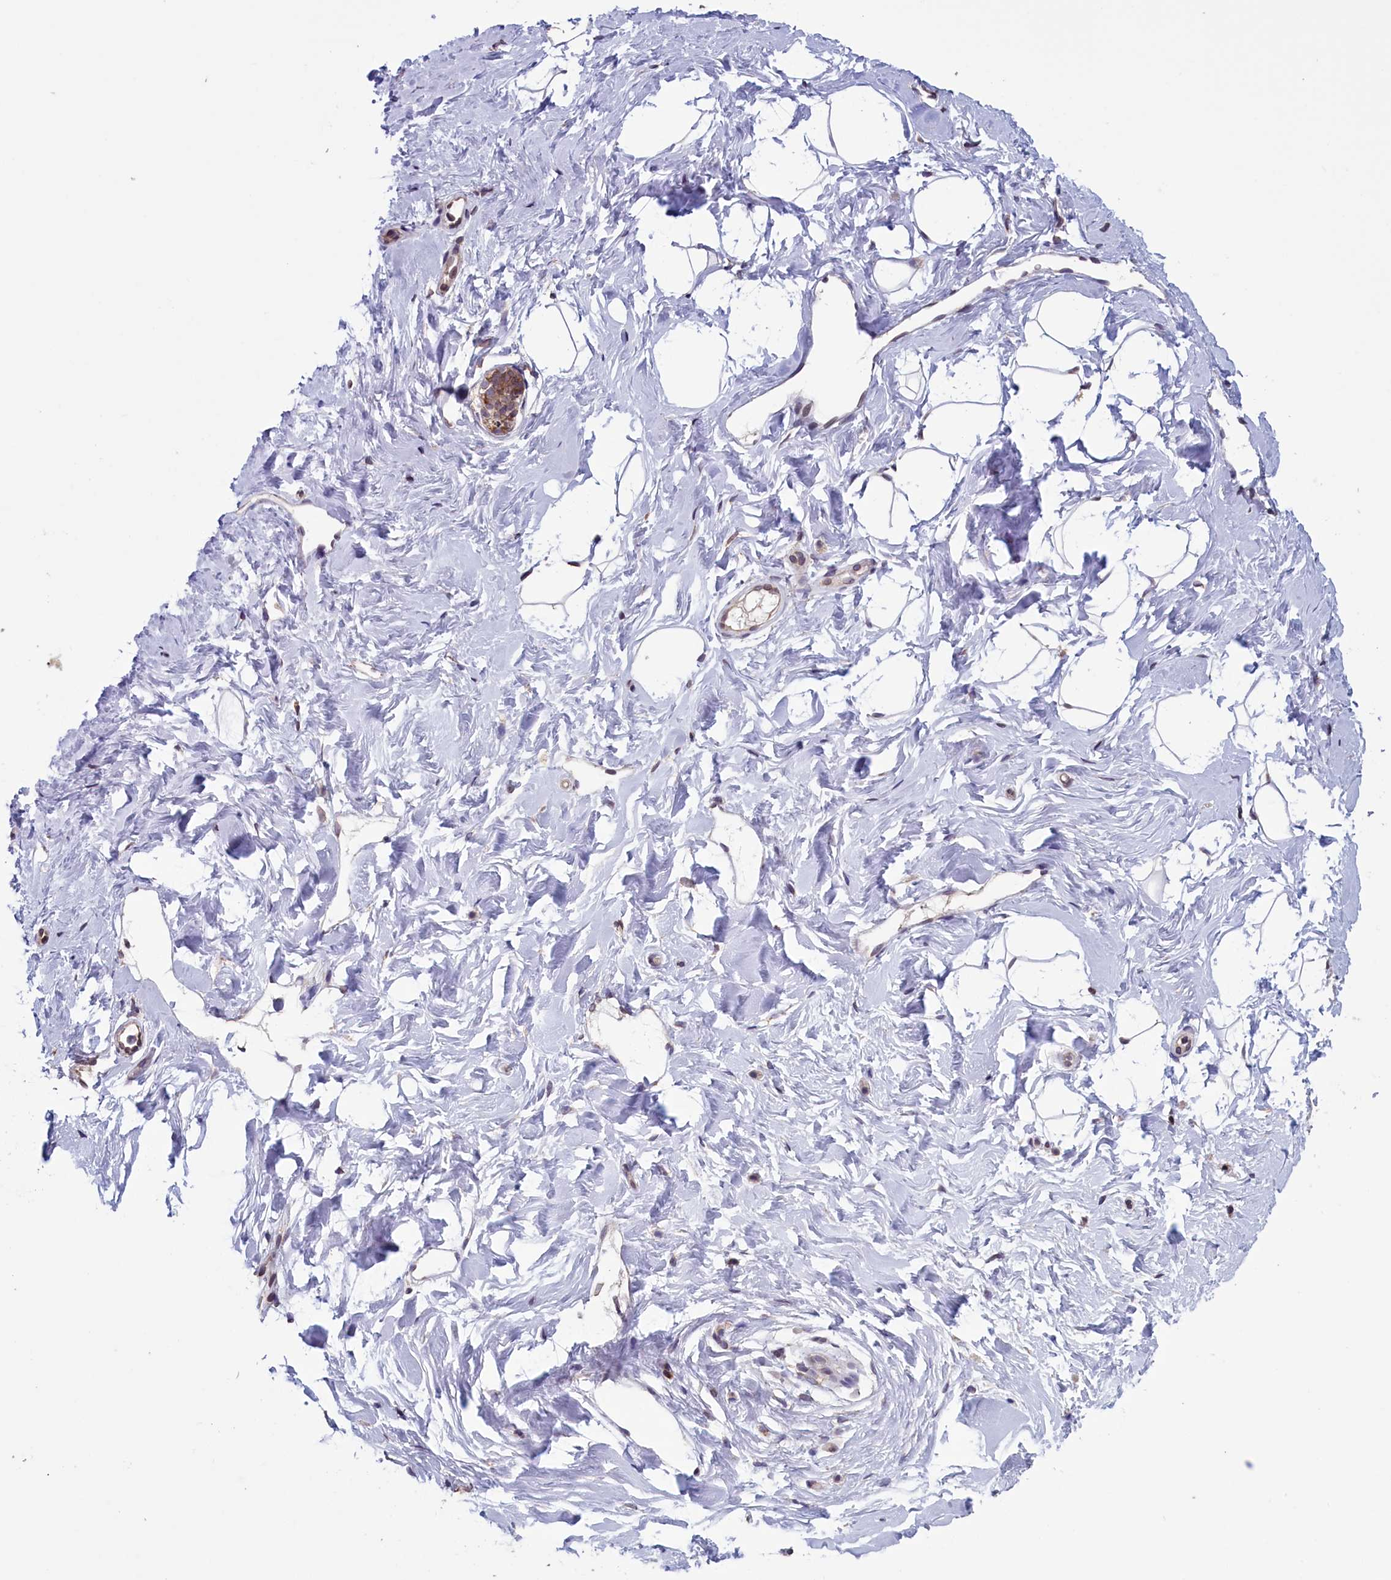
{"staining": {"intensity": "moderate", "quantity": ">75%", "location": "cytoplasmic/membranous"}, "tissue": "breast", "cell_type": "Adipocytes", "image_type": "normal", "snomed": [{"axis": "morphology", "description": "Normal tissue, NOS"}, {"axis": "morphology", "description": "Adenoma, NOS"}, {"axis": "topography", "description": "Breast"}], "caption": "IHC photomicrograph of unremarkable breast: human breast stained using IHC shows medium levels of moderate protein expression localized specifically in the cytoplasmic/membranous of adipocytes, appearing as a cytoplasmic/membranous brown color.", "gene": "PARS2", "patient": {"sex": "female", "age": 23}}